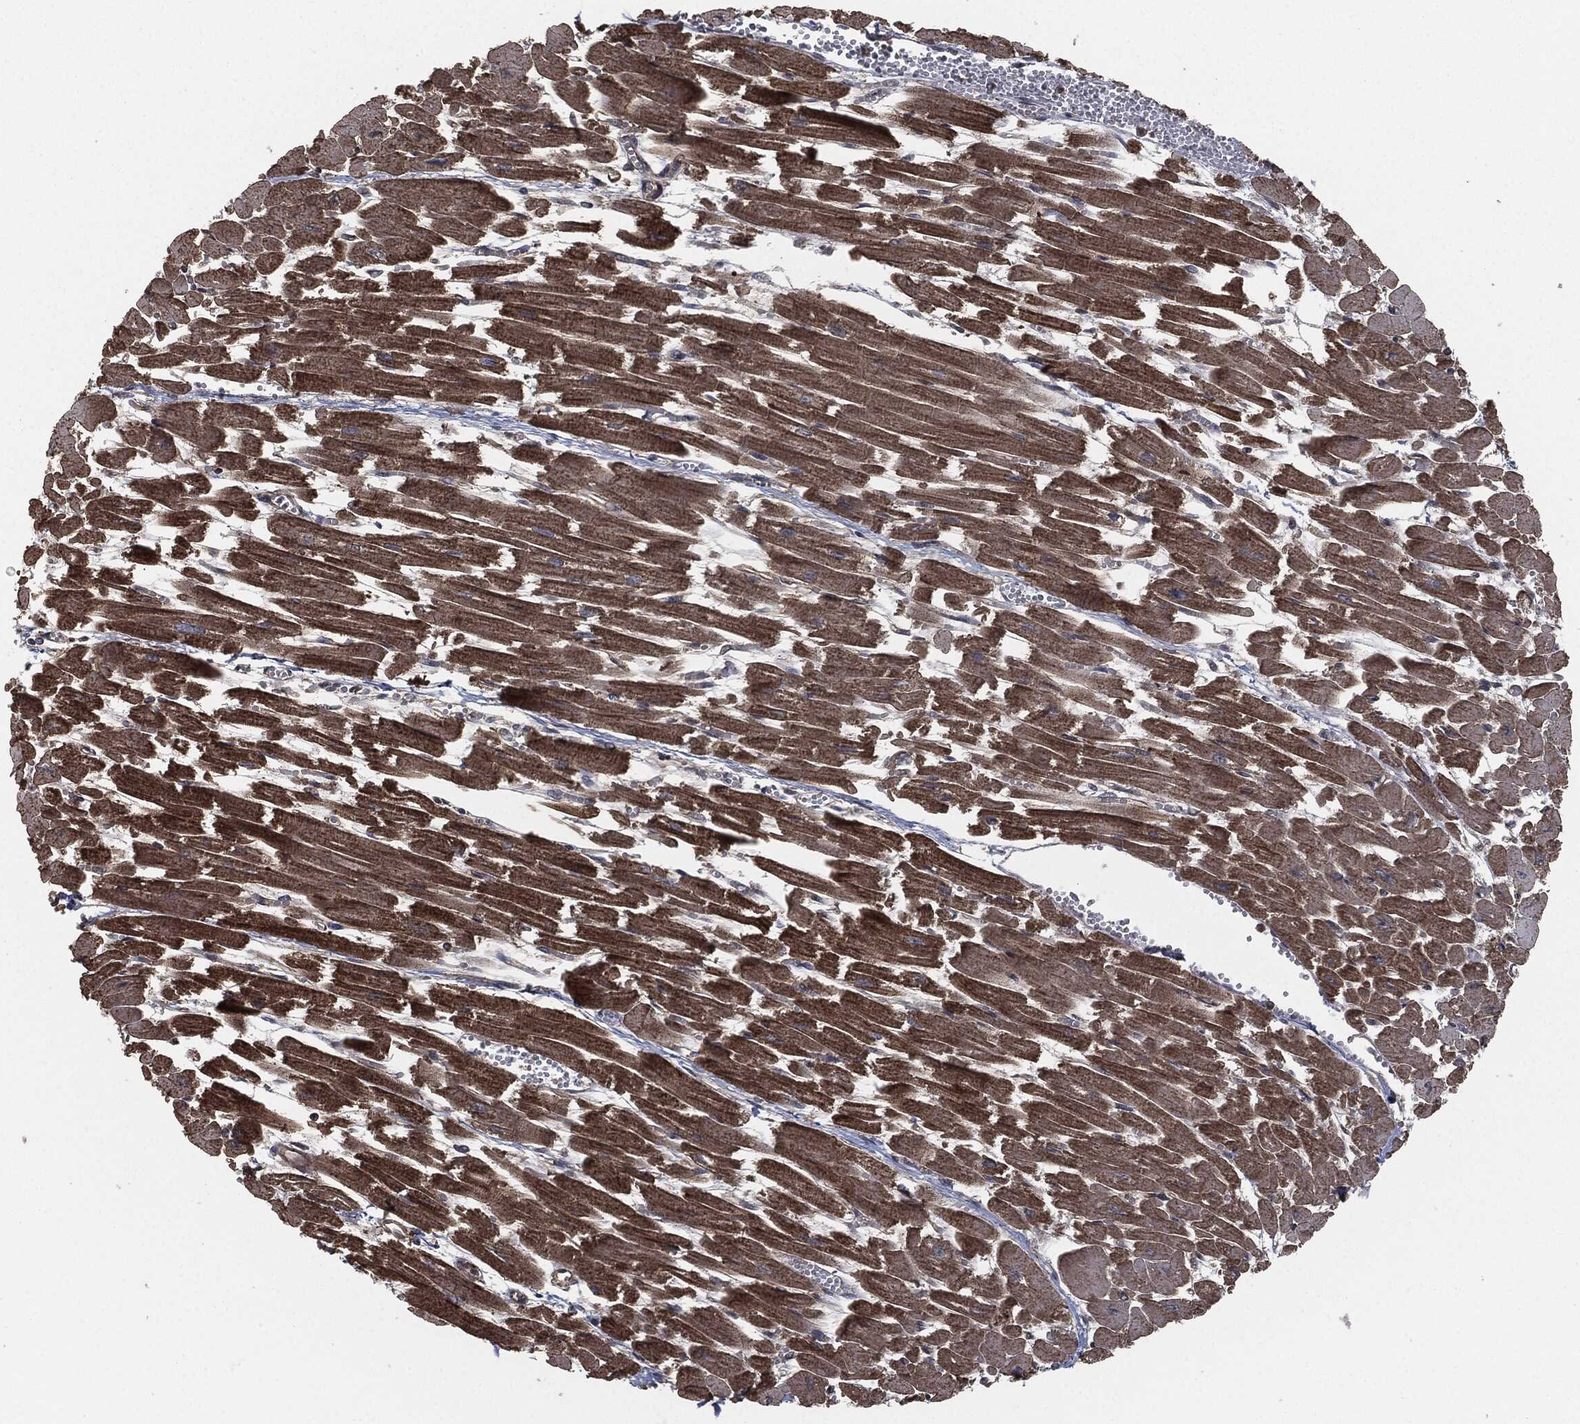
{"staining": {"intensity": "strong", "quantity": "25%-75%", "location": "cytoplasmic/membranous"}, "tissue": "heart muscle", "cell_type": "Cardiomyocytes", "image_type": "normal", "snomed": [{"axis": "morphology", "description": "Normal tissue, NOS"}, {"axis": "topography", "description": "Heart"}], "caption": "A micrograph showing strong cytoplasmic/membranous positivity in approximately 25%-75% of cardiomyocytes in unremarkable heart muscle, as visualized by brown immunohistochemical staining.", "gene": "ERBIN", "patient": {"sex": "female", "age": 52}}